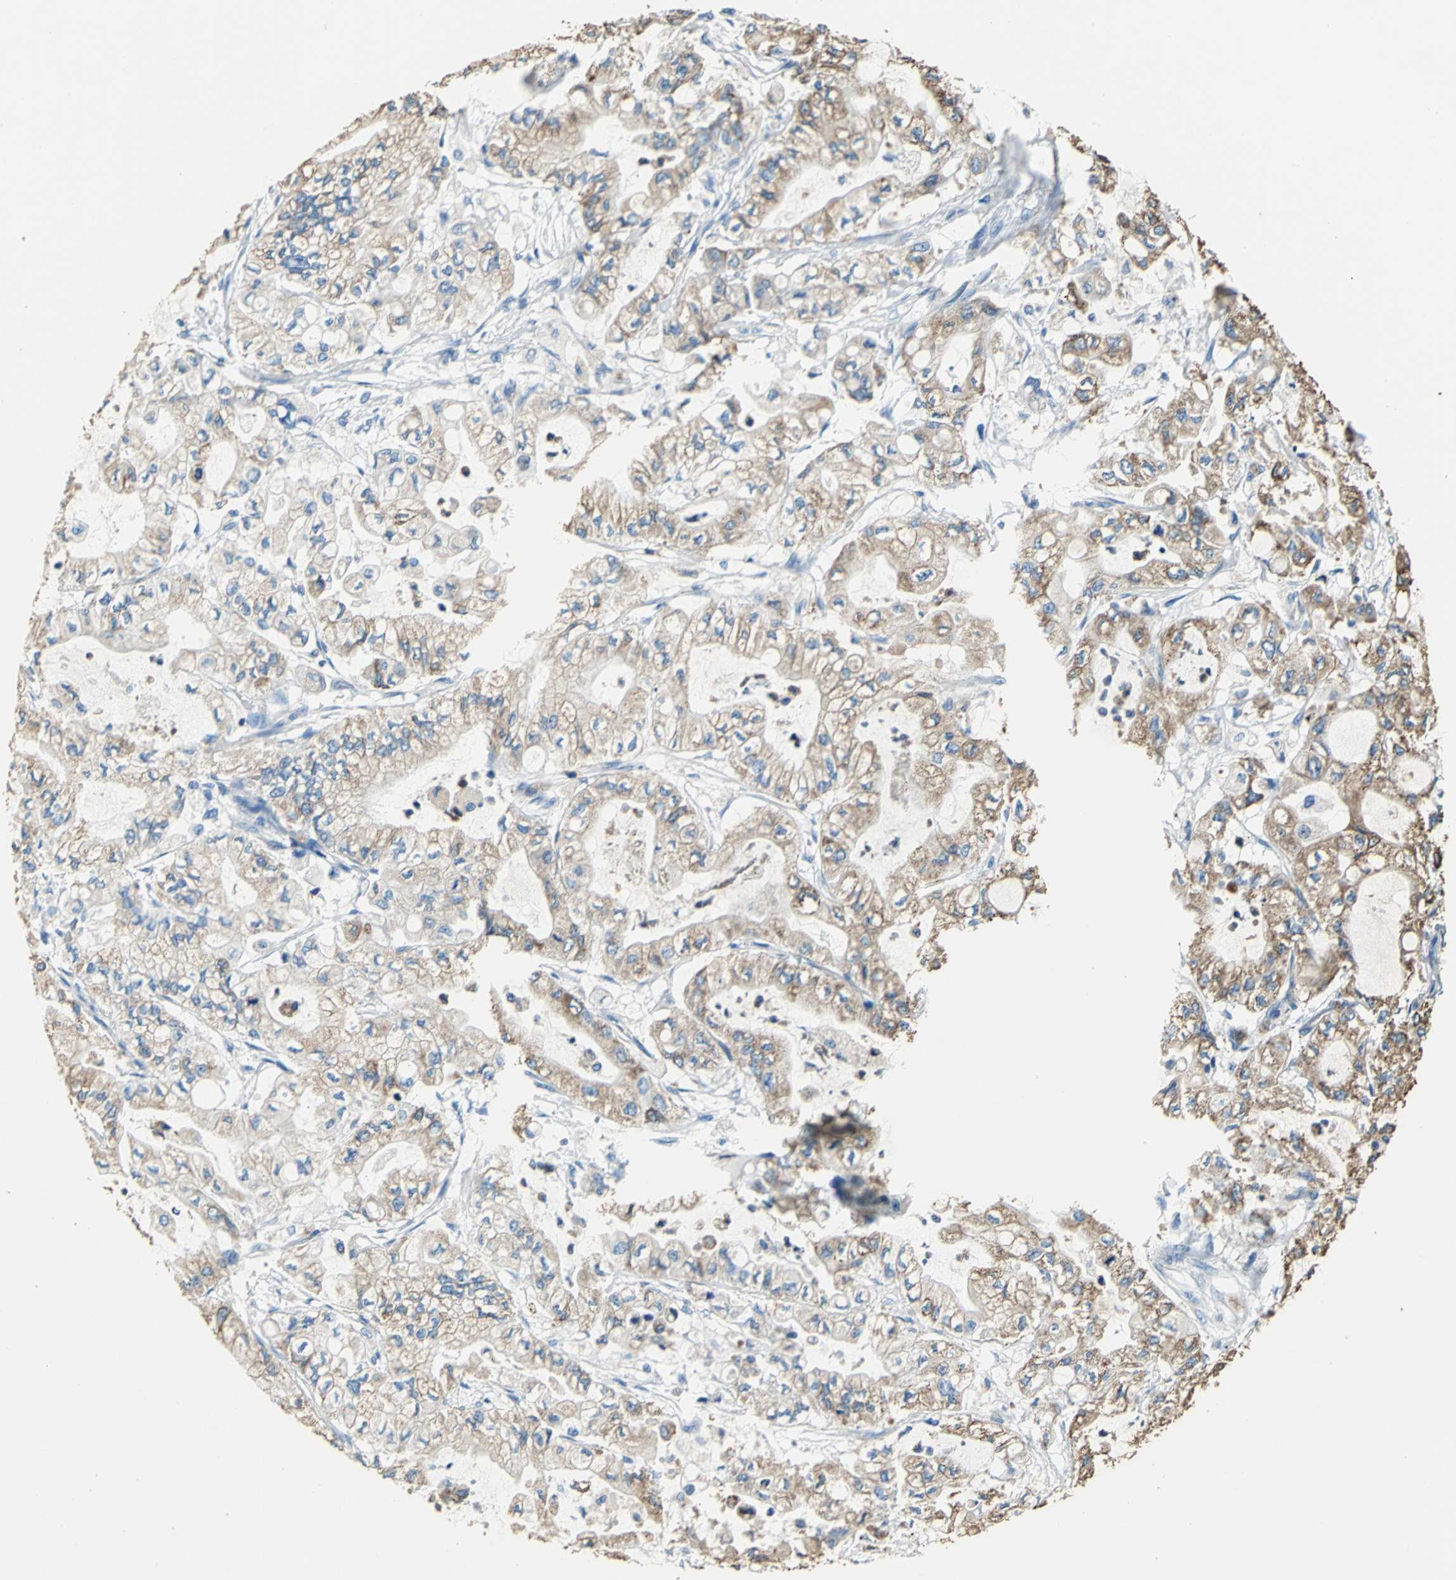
{"staining": {"intensity": "moderate", "quantity": ">75%", "location": "cytoplasmic/membranous"}, "tissue": "pancreatic cancer", "cell_type": "Tumor cells", "image_type": "cancer", "snomed": [{"axis": "morphology", "description": "Adenocarcinoma, NOS"}, {"axis": "topography", "description": "Pancreas"}], "caption": "This micrograph shows adenocarcinoma (pancreatic) stained with immunohistochemistry to label a protein in brown. The cytoplasmic/membranous of tumor cells show moderate positivity for the protein. Nuclei are counter-stained blue.", "gene": "SEPTIN6", "patient": {"sex": "male", "age": 79}}